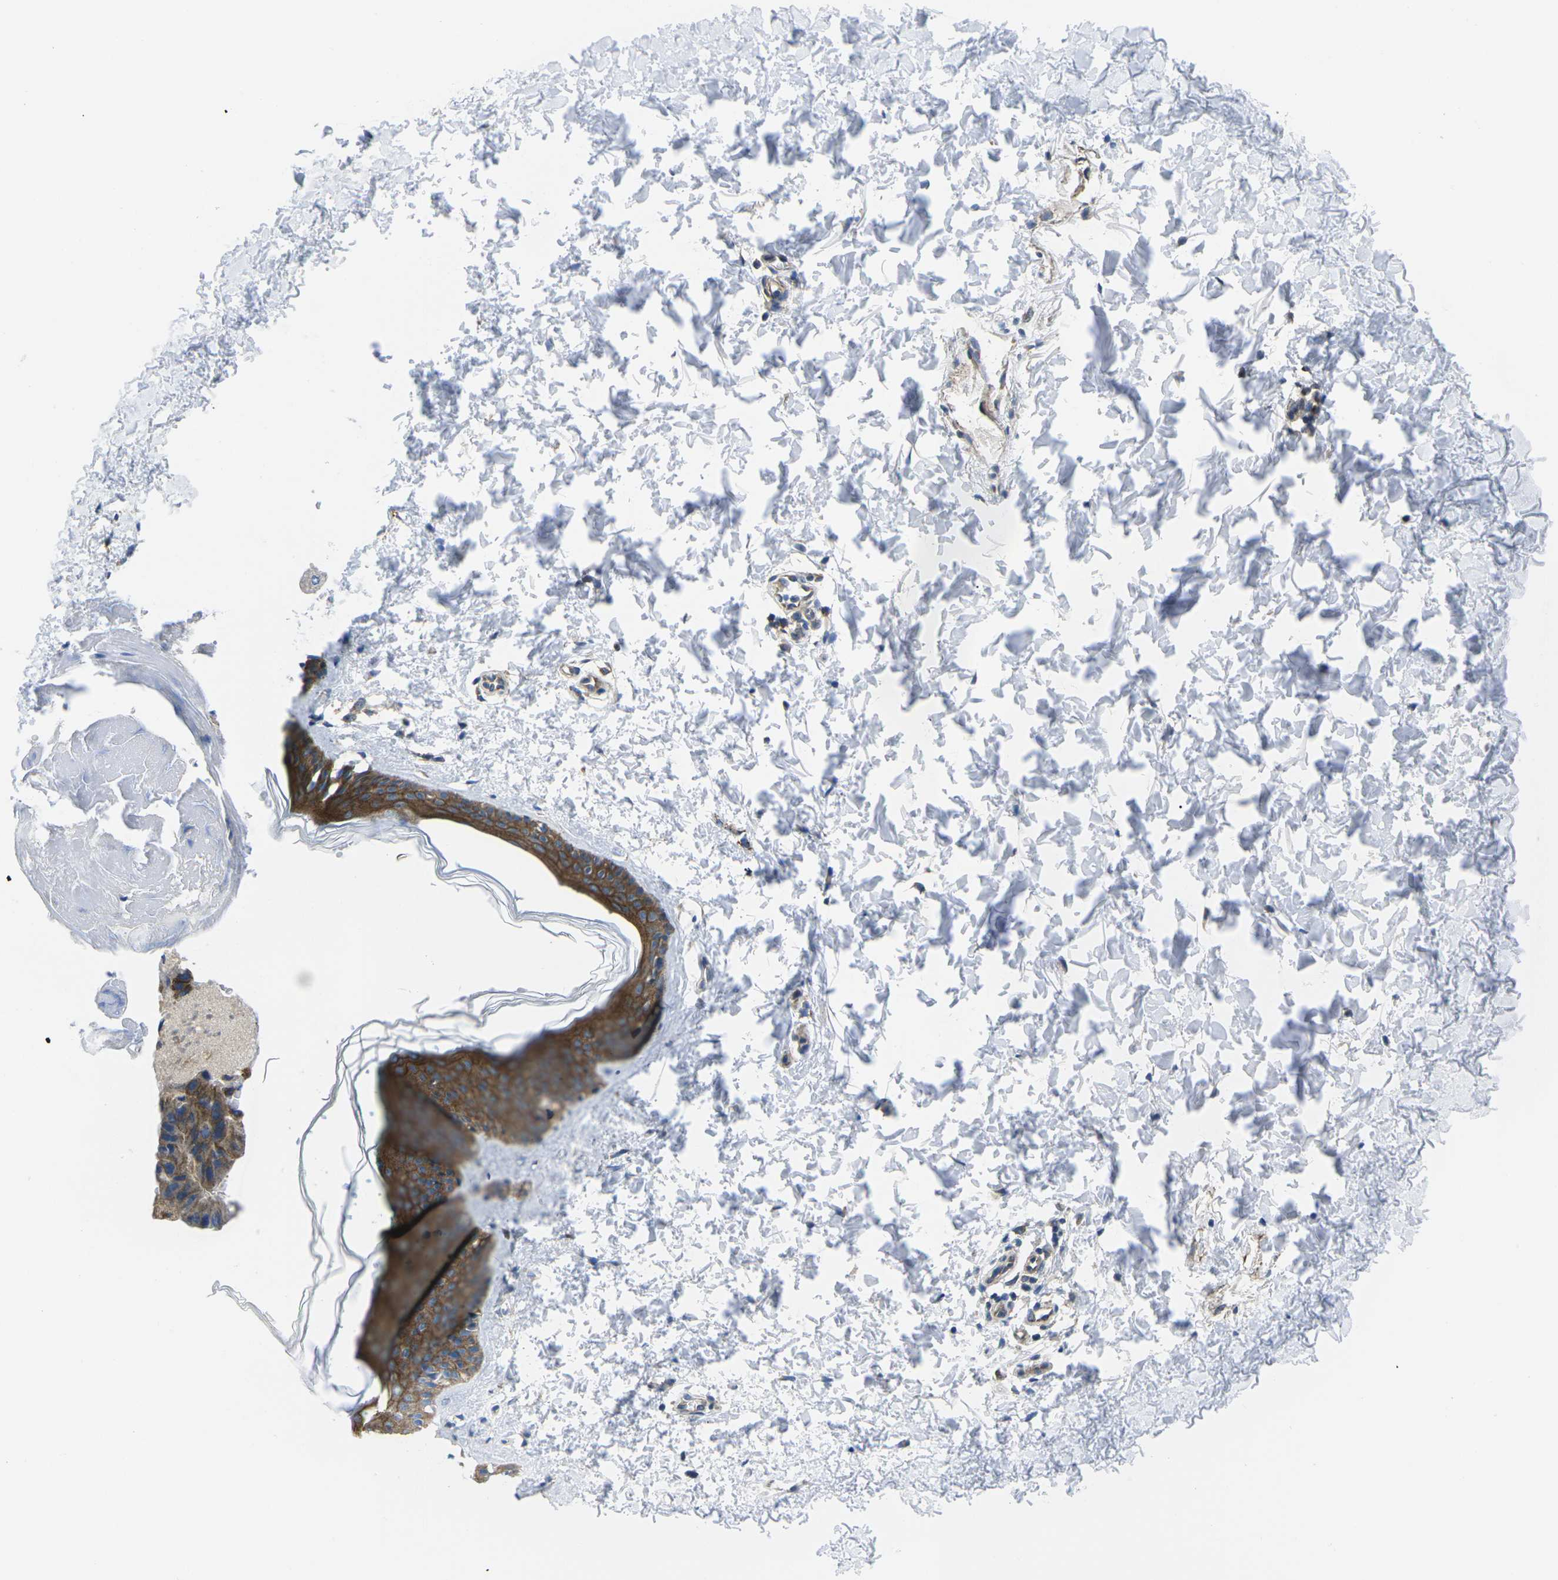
{"staining": {"intensity": "moderate", "quantity": ">75%", "location": "cytoplasmic/membranous"}, "tissue": "skin", "cell_type": "Fibroblasts", "image_type": "normal", "snomed": [{"axis": "morphology", "description": "Normal tissue, NOS"}, {"axis": "topography", "description": "Skin"}], "caption": "Unremarkable skin was stained to show a protein in brown. There is medium levels of moderate cytoplasmic/membranous expression in about >75% of fibroblasts.", "gene": "DLG1", "patient": {"sex": "female", "age": 41}}